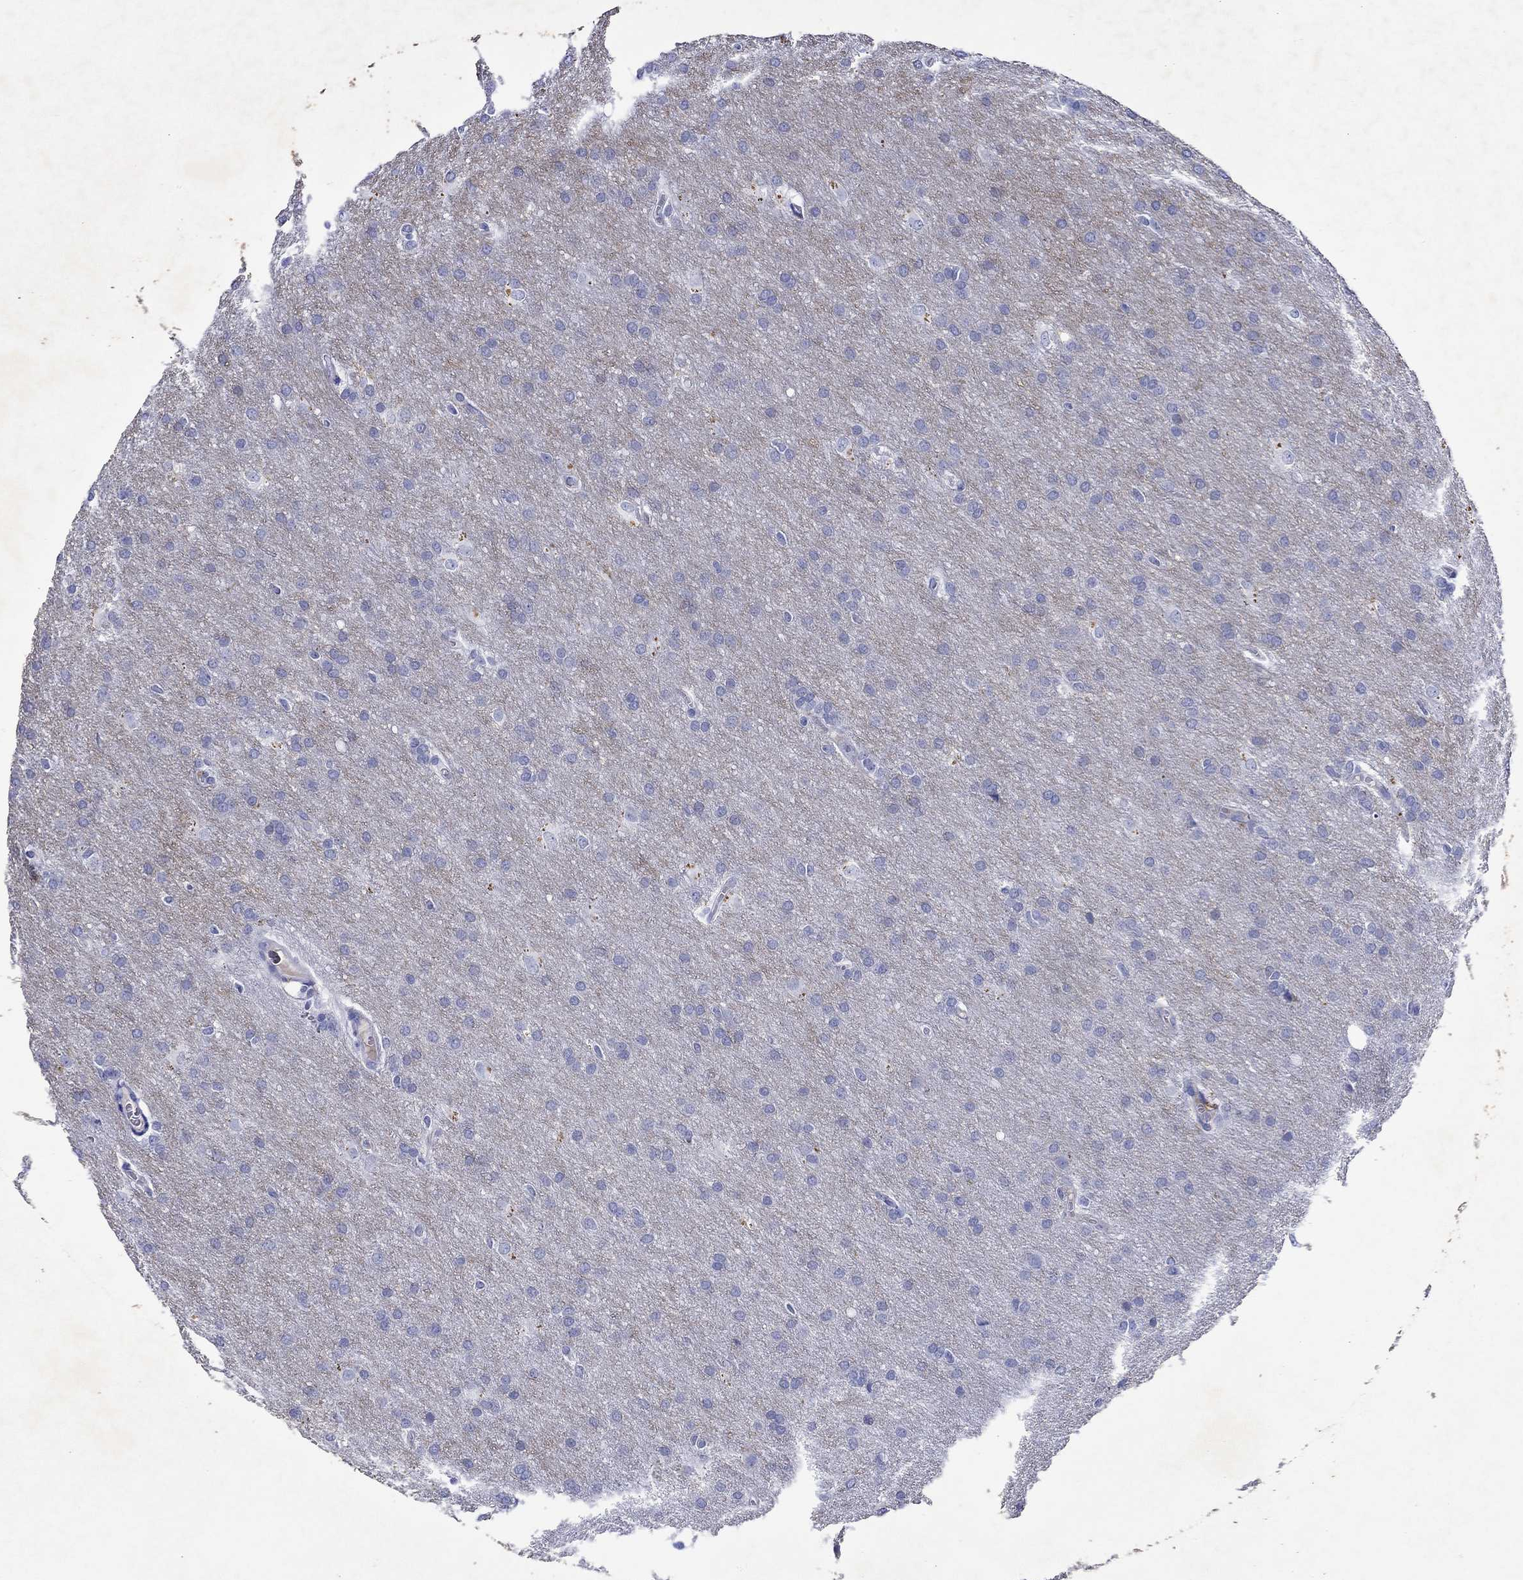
{"staining": {"intensity": "negative", "quantity": "none", "location": "none"}, "tissue": "glioma", "cell_type": "Tumor cells", "image_type": "cancer", "snomed": [{"axis": "morphology", "description": "Glioma, malignant, Low grade"}, {"axis": "topography", "description": "Brain"}], "caption": "DAB immunohistochemical staining of glioma displays no significant expression in tumor cells. The staining was performed using DAB to visualize the protein expression in brown, while the nuclei were stained in blue with hematoxylin (Magnification: 20x).", "gene": "EPX", "patient": {"sex": "female", "age": 32}}